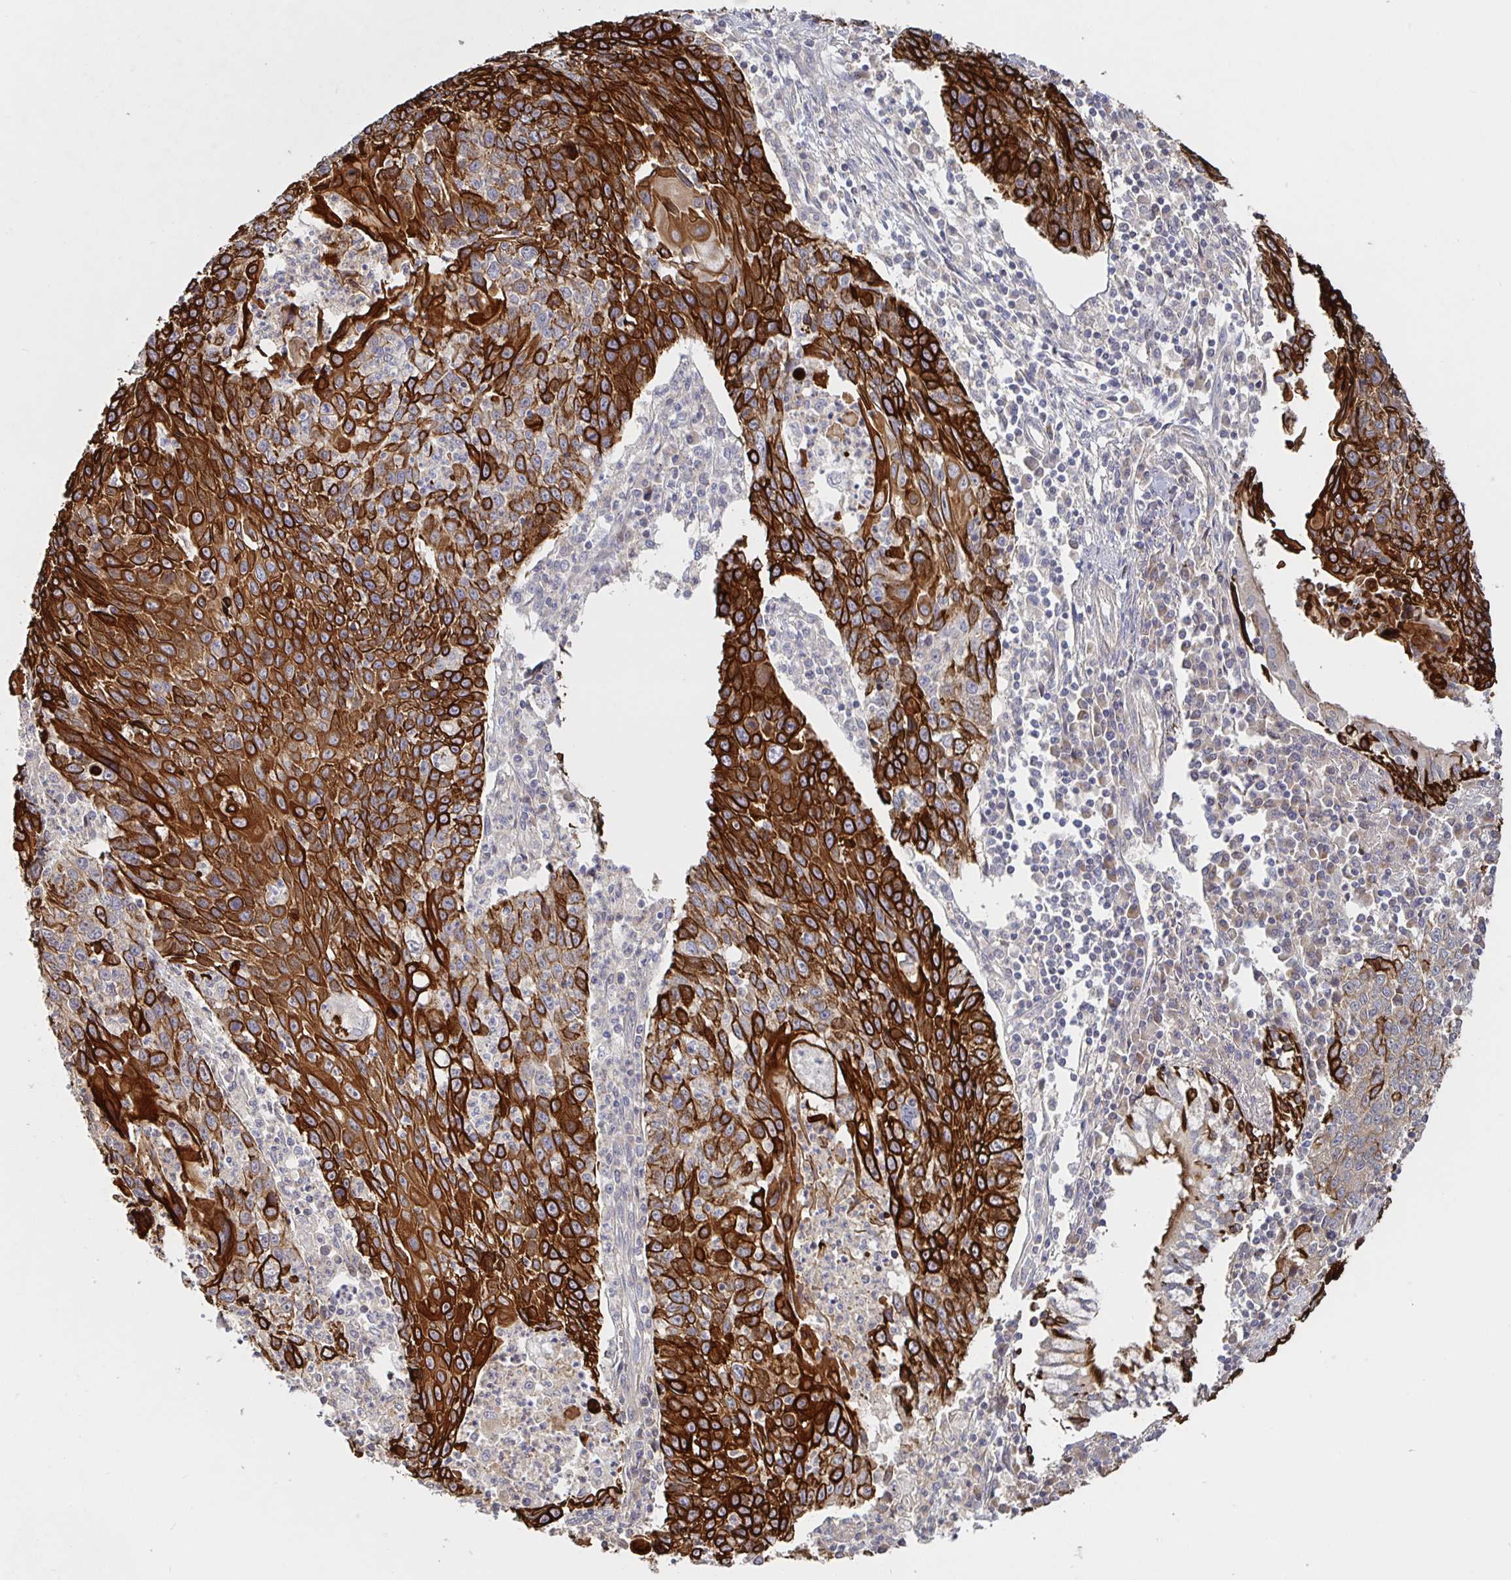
{"staining": {"intensity": "strong", "quantity": "25%-75%", "location": "cytoplasmic/membranous"}, "tissue": "lung cancer", "cell_type": "Tumor cells", "image_type": "cancer", "snomed": [{"axis": "morphology", "description": "Squamous cell carcinoma, NOS"}, {"axis": "morphology", "description": "Squamous cell carcinoma, metastatic, NOS"}, {"axis": "topography", "description": "Lung"}, {"axis": "topography", "description": "Pleura, NOS"}], "caption": "This image exhibits lung cancer (metastatic squamous cell carcinoma) stained with IHC to label a protein in brown. The cytoplasmic/membranous of tumor cells show strong positivity for the protein. Nuclei are counter-stained blue.", "gene": "AACS", "patient": {"sex": "male", "age": 72}}